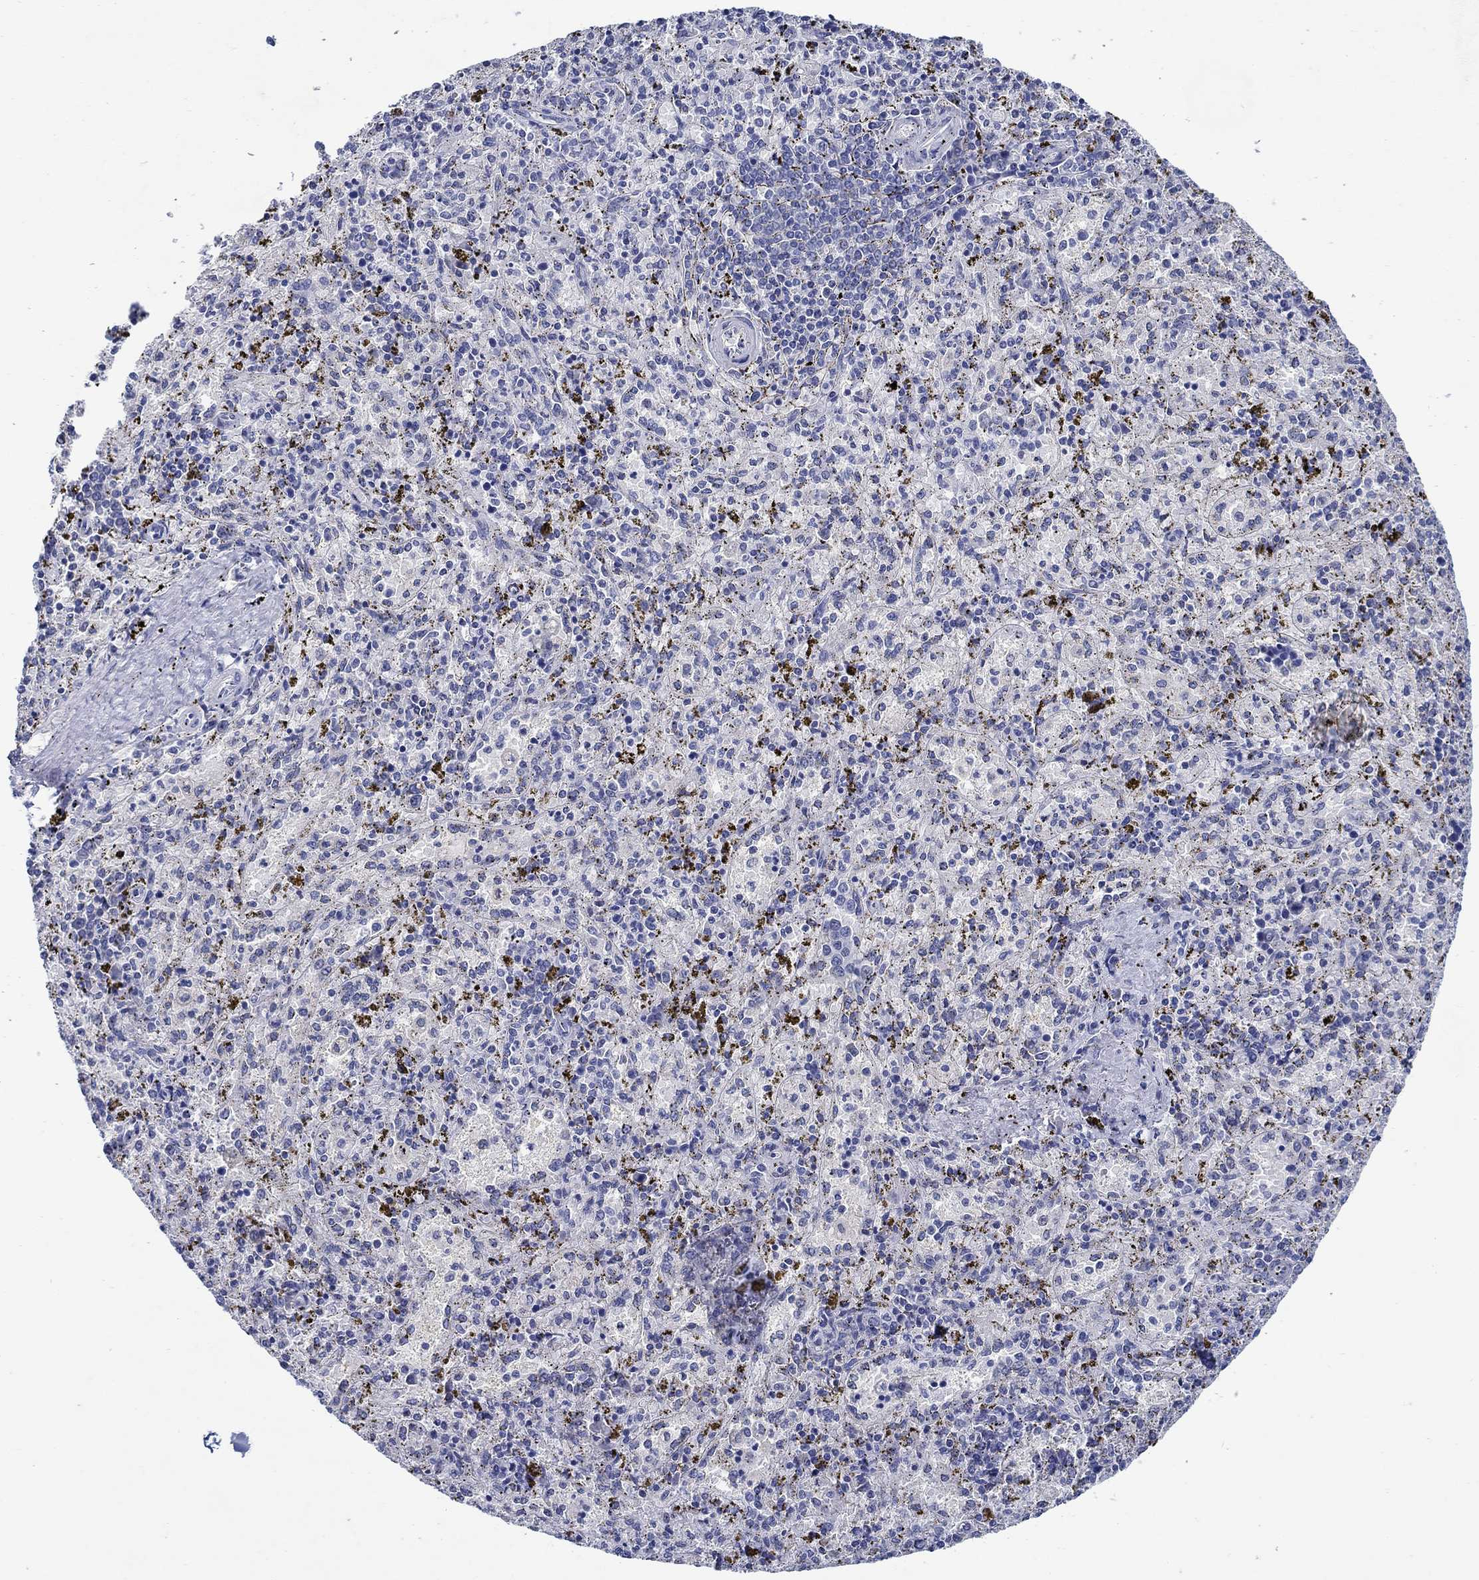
{"staining": {"intensity": "negative", "quantity": "none", "location": "none"}, "tissue": "spleen", "cell_type": "Cells in red pulp", "image_type": "normal", "snomed": [{"axis": "morphology", "description": "Normal tissue, NOS"}, {"axis": "topography", "description": "Spleen"}], "caption": "A high-resolution histopathology image shows immunohistochemistry staining of benign spleen, which shows no significant staining in cells in red pulp.", "gene": "MC2R", "patient": {"sex": "female", "age": 50}}